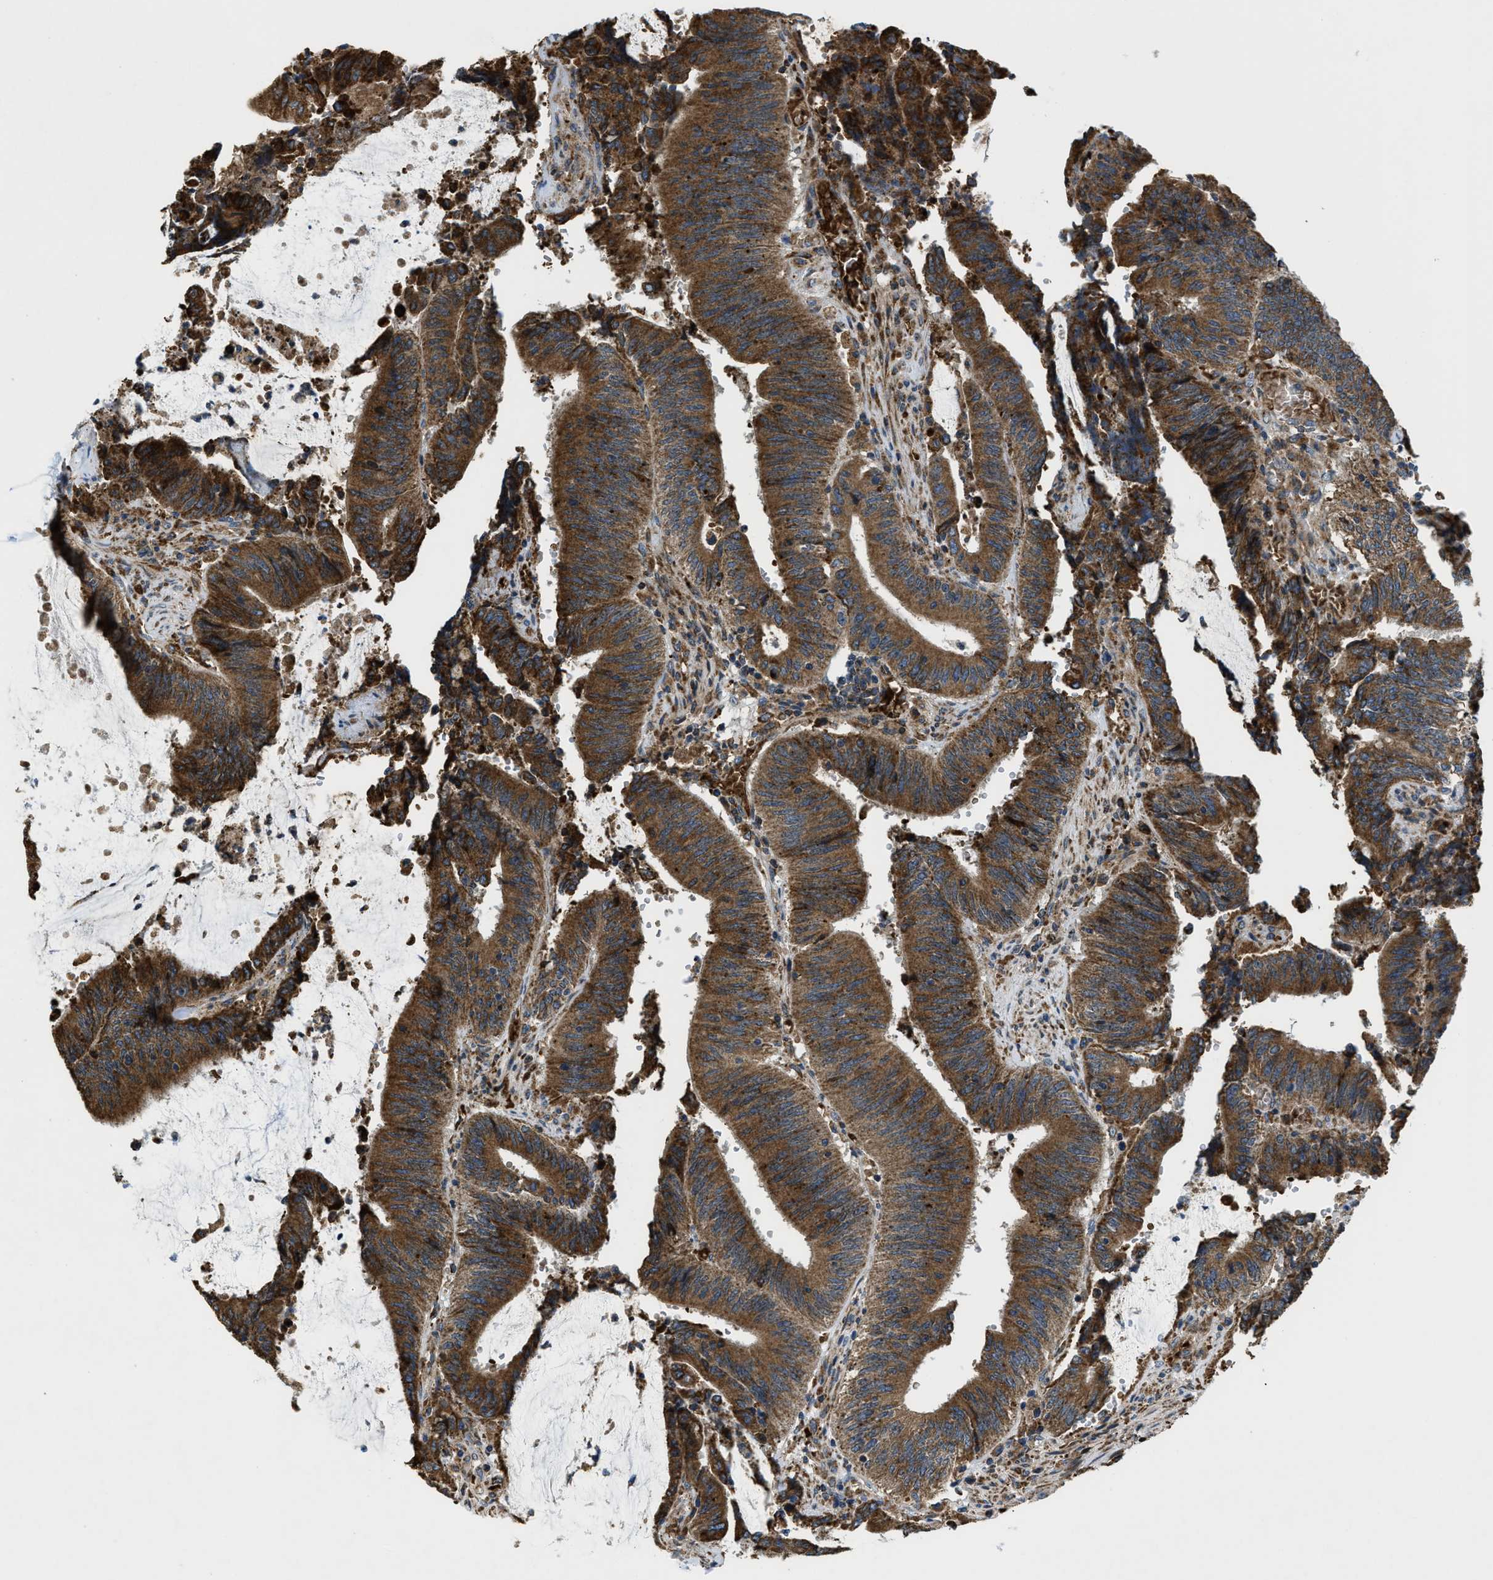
{"staining": {"intensity": "strong", "quantity": ">75%", "location": "cytoplasmic/membranous"}, "tissue": "colorectal cancer", "cell_type": "Tumor cells", "image_type": "cancer", "snomed": [{"axis": "morphology", "description": "Normal tissue, NOS"}, {"axis": "morphology", "description": "Adenocarcinoma, NOS"}, {"axis": "topography", "description": "Rectum"}], "caption": "A histopathology image of human colorectal cancer (adenocarcinoma) stained for a protein displays strong cytoplasmic/membranous brown staining in tumor cells.", "gene": "CSPG4", "patient": {"sex": "female", "age": 66}}